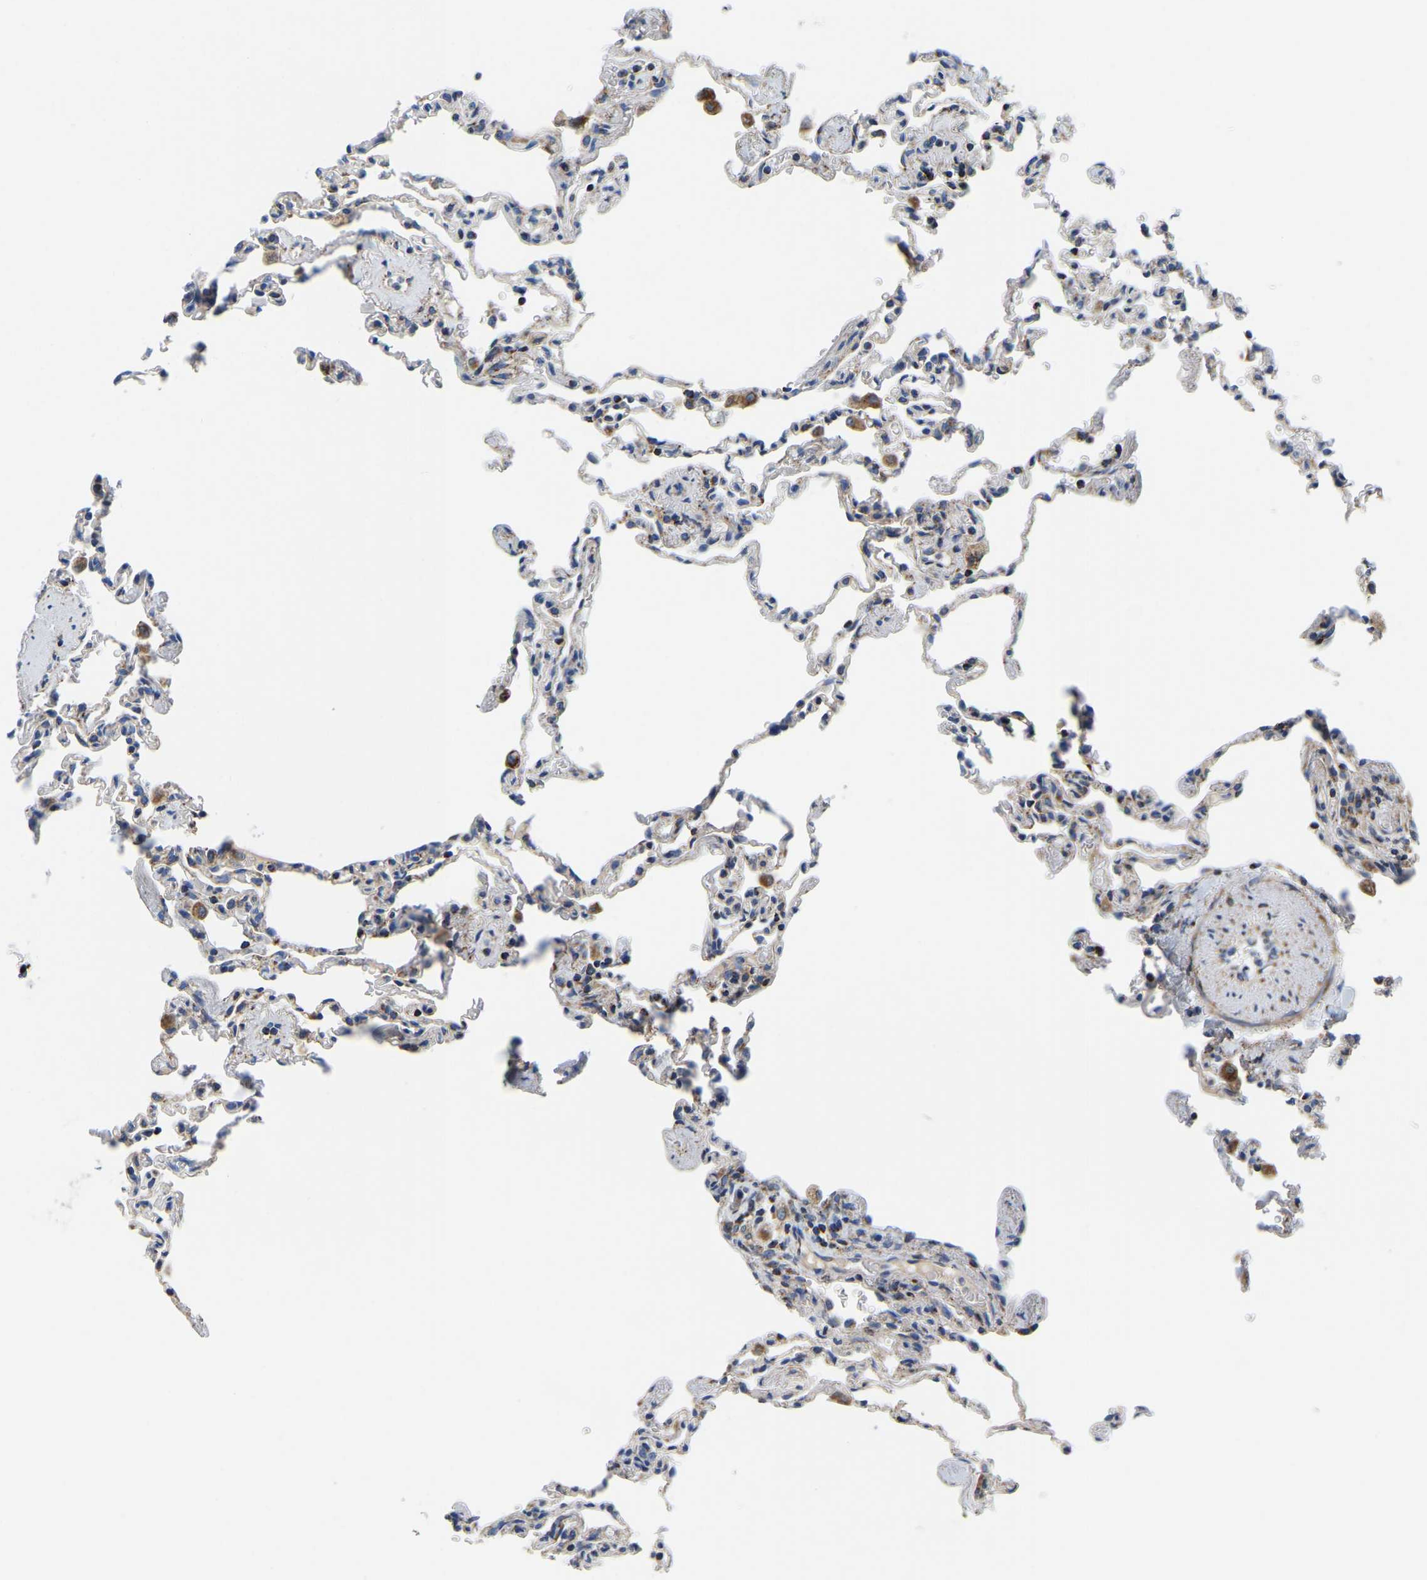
{"staining": {"intensity": "weak", "quantity": "<25%", "location": "cytoplasmic/membranous"}, "tissue": "lung", "cell_type": "Alveolar cells", "image_type": "normal", "snomed": [{"axis": "morphology", "description": "Normal tissue, NOS"}, {"axis": "topography", "description": "Lung"}], "caption": "IHC photomicrograph of unremarkable lung: human lung stained with DAB (3,3'-diaminobenzidine) shows no significant protein staining in alveolar cells.", "gene": "SFXN1", "patient": {"sex": "male", "age": 59}}